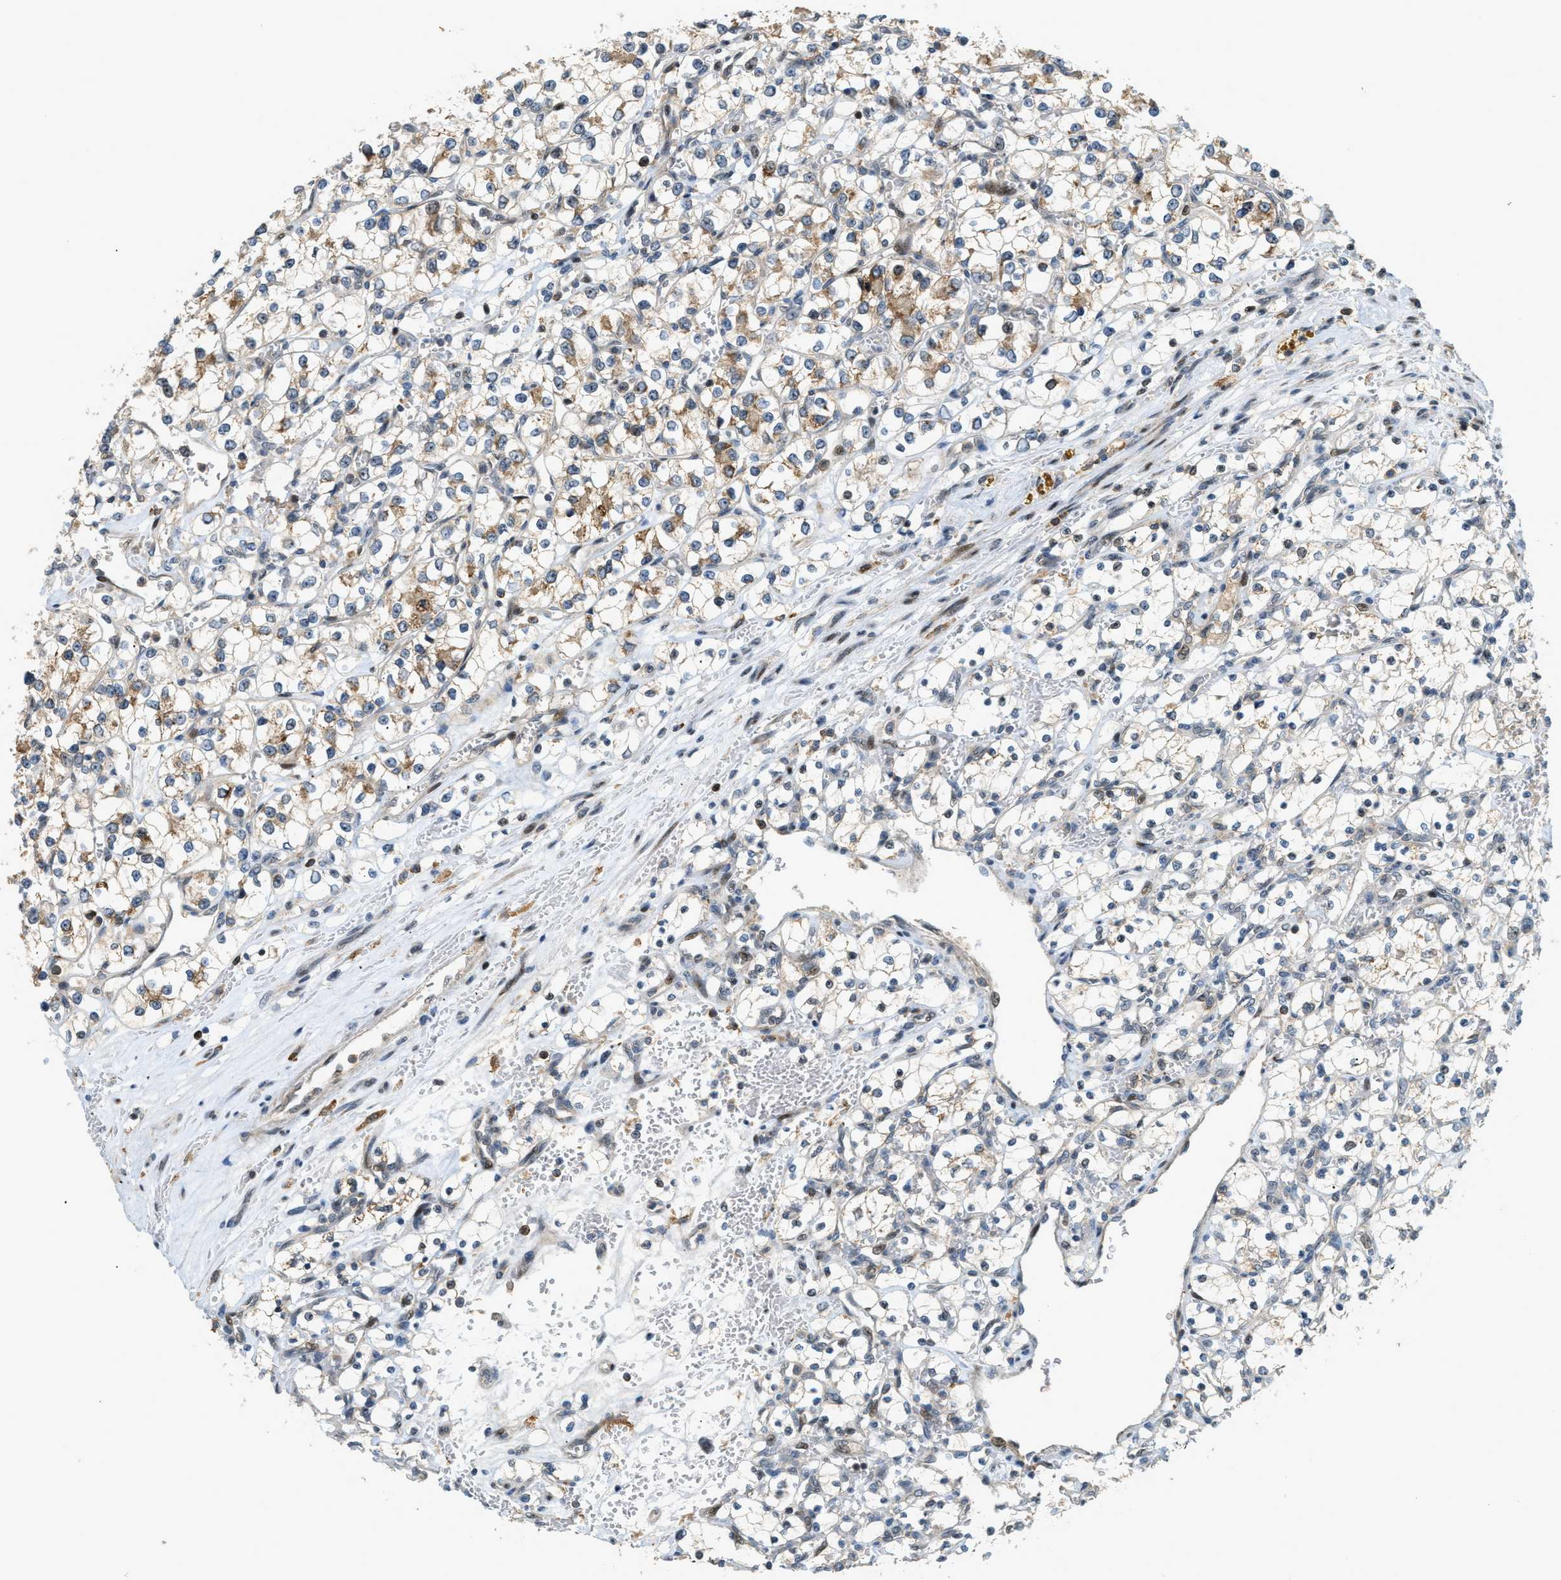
{"staining": {"intensity": "moderate", "quantity": "<25%", "location": "cytoplasmic/membranous"}, "tissue": "renal cancer", "cell_type": "Tumor cells", "image_type": "cancer", "snomed": [{"axis": "morphology", "description": "Adenocarcinoma, NOS"}, {"axis": "topography", "description": "Kidney"}], "caption": "Immunohistochemical staining of renal cancer demonstrates moderate cytoplasmic/membranous protein staining in approximately <25% of tumor cells. Using DAB (3,3'-diaminobenzidine) (brown) and hematoxylin (blue) stains, captured at high magnification using brightfield microscopy.", "gene": "TRAPPC14", "patient": {"sex": "female", "age": 69}}